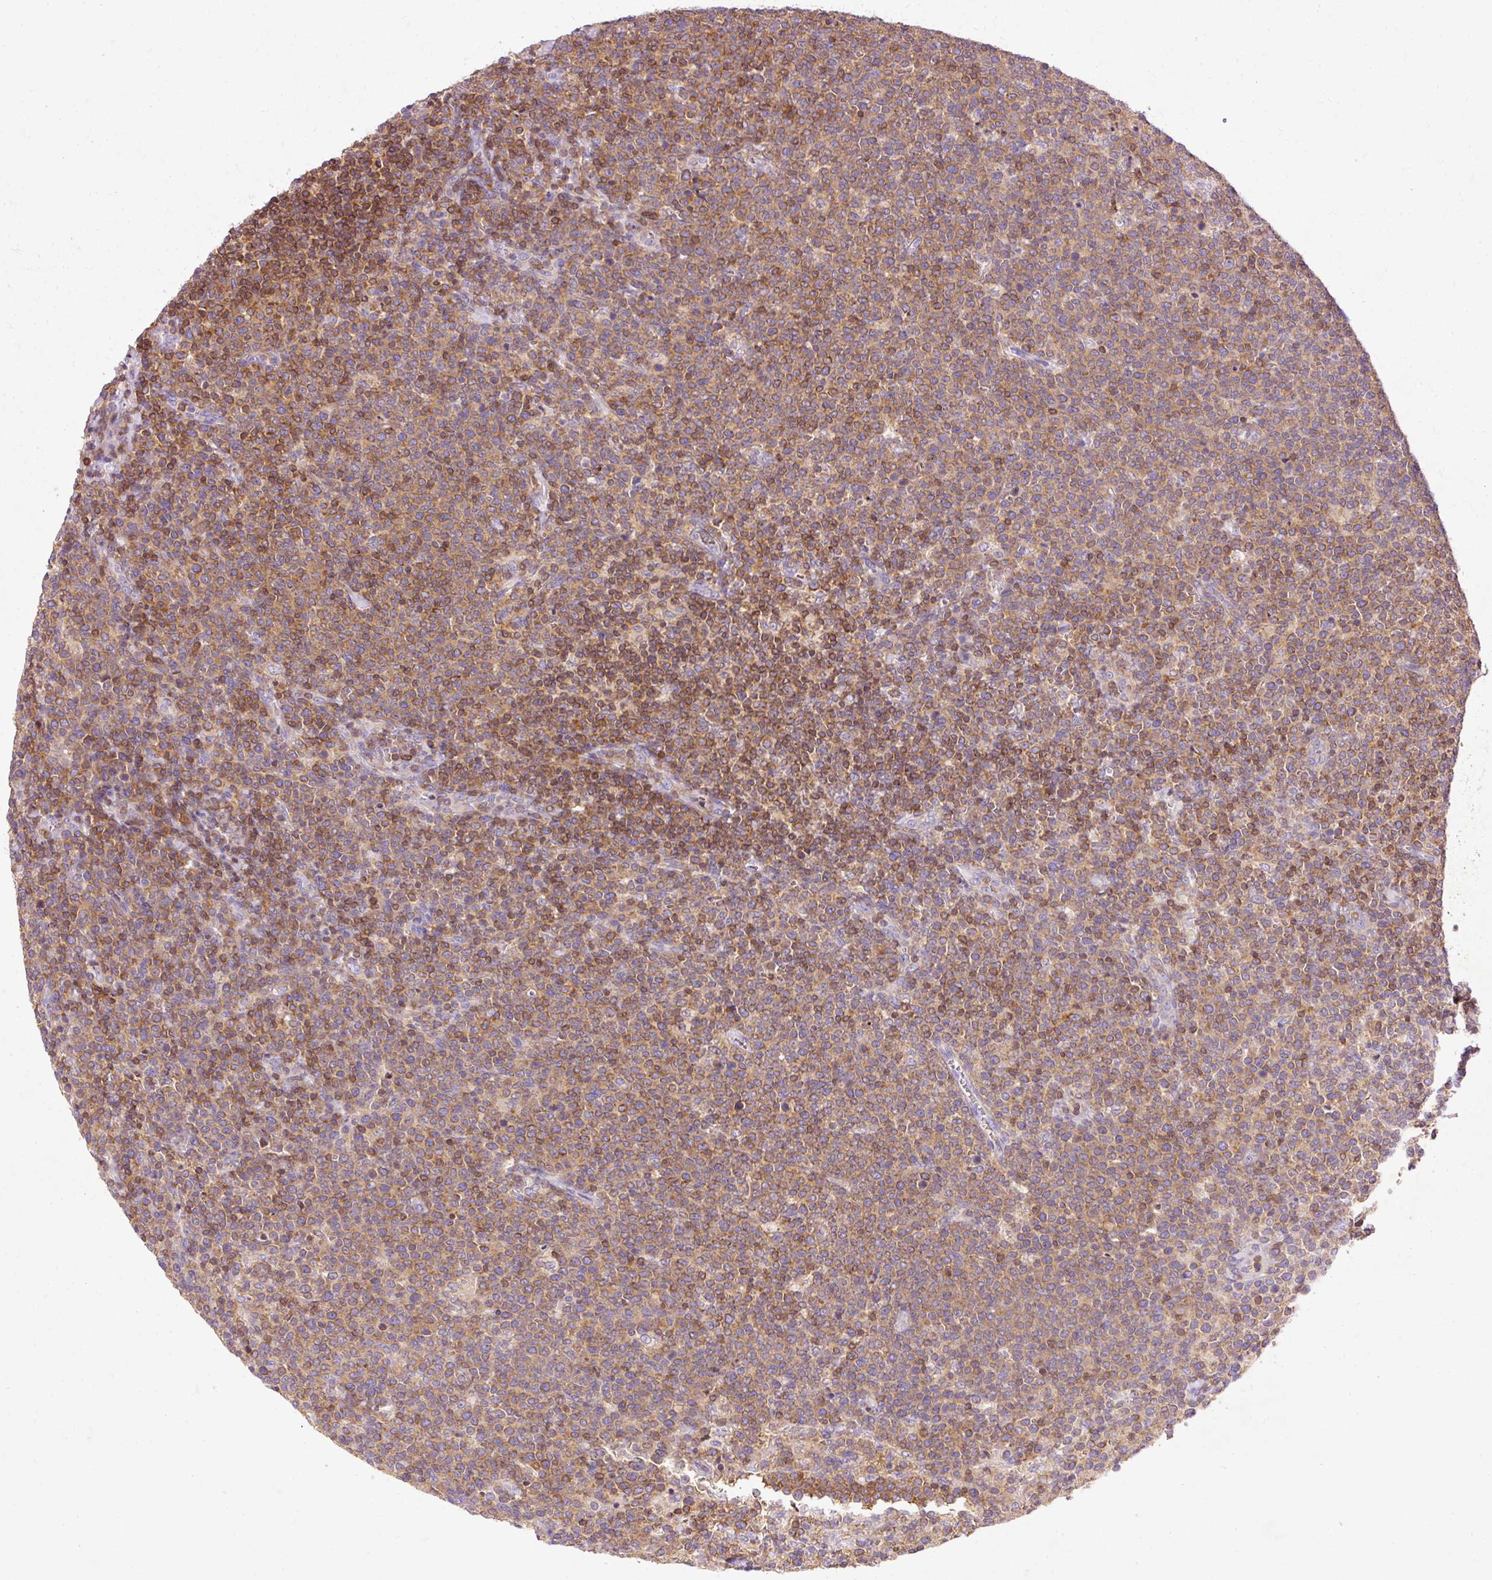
{"staining": {"intensity": "moderate", "quantity": ">75%", "location": "cytoplasmic/membranous"}, "tissue": "lymphoma", "cell_type": "Tumor cells", "image_type": "cancer", "snomed": [{"axis": "morphology", "description": "Malignant lymphoma, non-Hodgkin's type, High grade"}, {"axis": "topography", "description": "Lymph node"}], "caption": "Lymphoma tissue exhibits moderate cytoplasmic/membranous positivity in about >75% of tumor cells, visualized by immunohistochemistry.", "gene": "IMMT", "patient": {"sex": "male", "age": 61}}